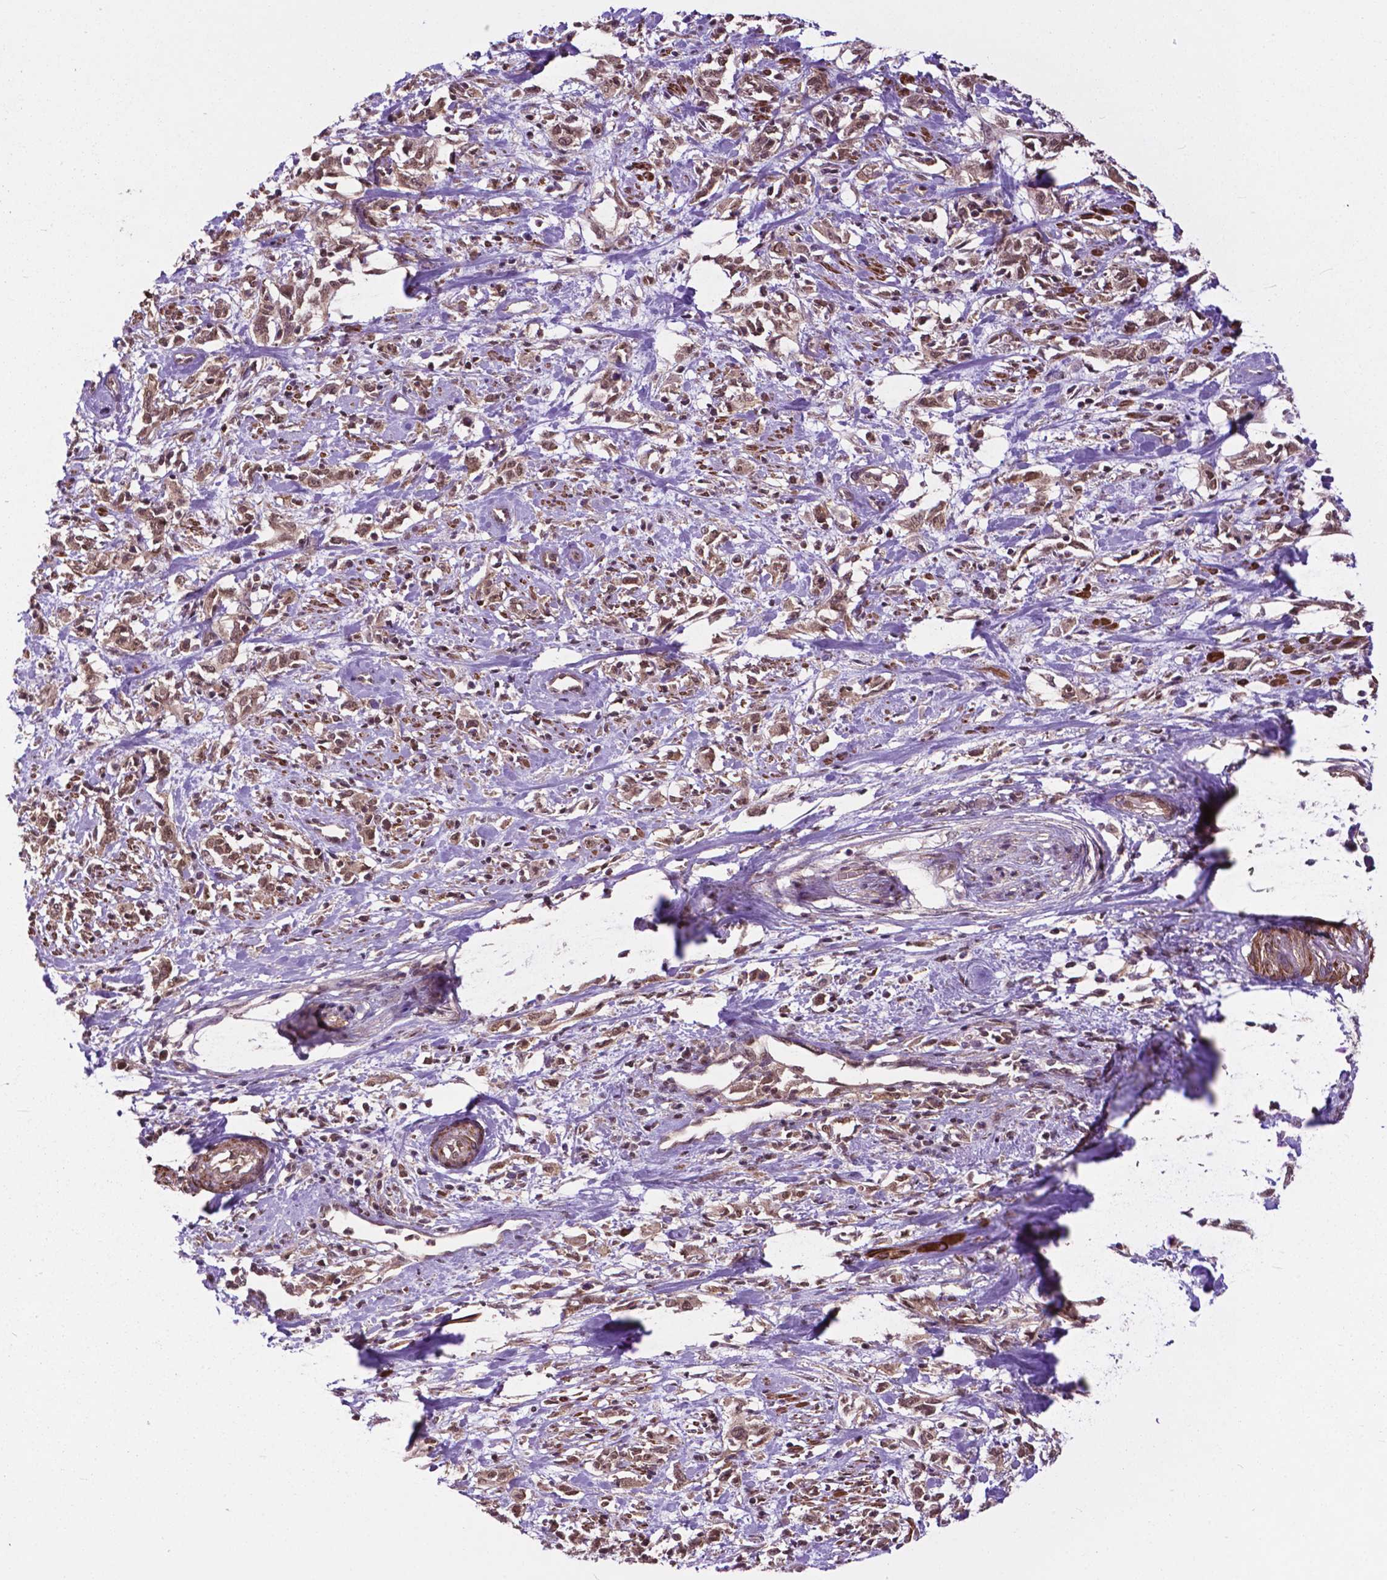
{"staining": {"intensity": "moderate", "quantity": ">75%", "location": "nuclear"}, "tissue": "cervical cancer", "cell_type": "Tumor cells", "image_type": "cancer", "snomed": [{"axis": "morphology", "description": "Adenocarcinoma, NOS"}, {"axis": "topography", "description": "Cervix"}], "caption": "Immunohistochemistry (IHC) (DAB (3,3'-diaminobenzidine)) staining of human cervical cancer (adenocarcinoma) shows moderate nuclear protein expression in approximately >75% of tumor cells.", "gene": "OTUB1", "patient": {"sex": "female", "age": 40}}